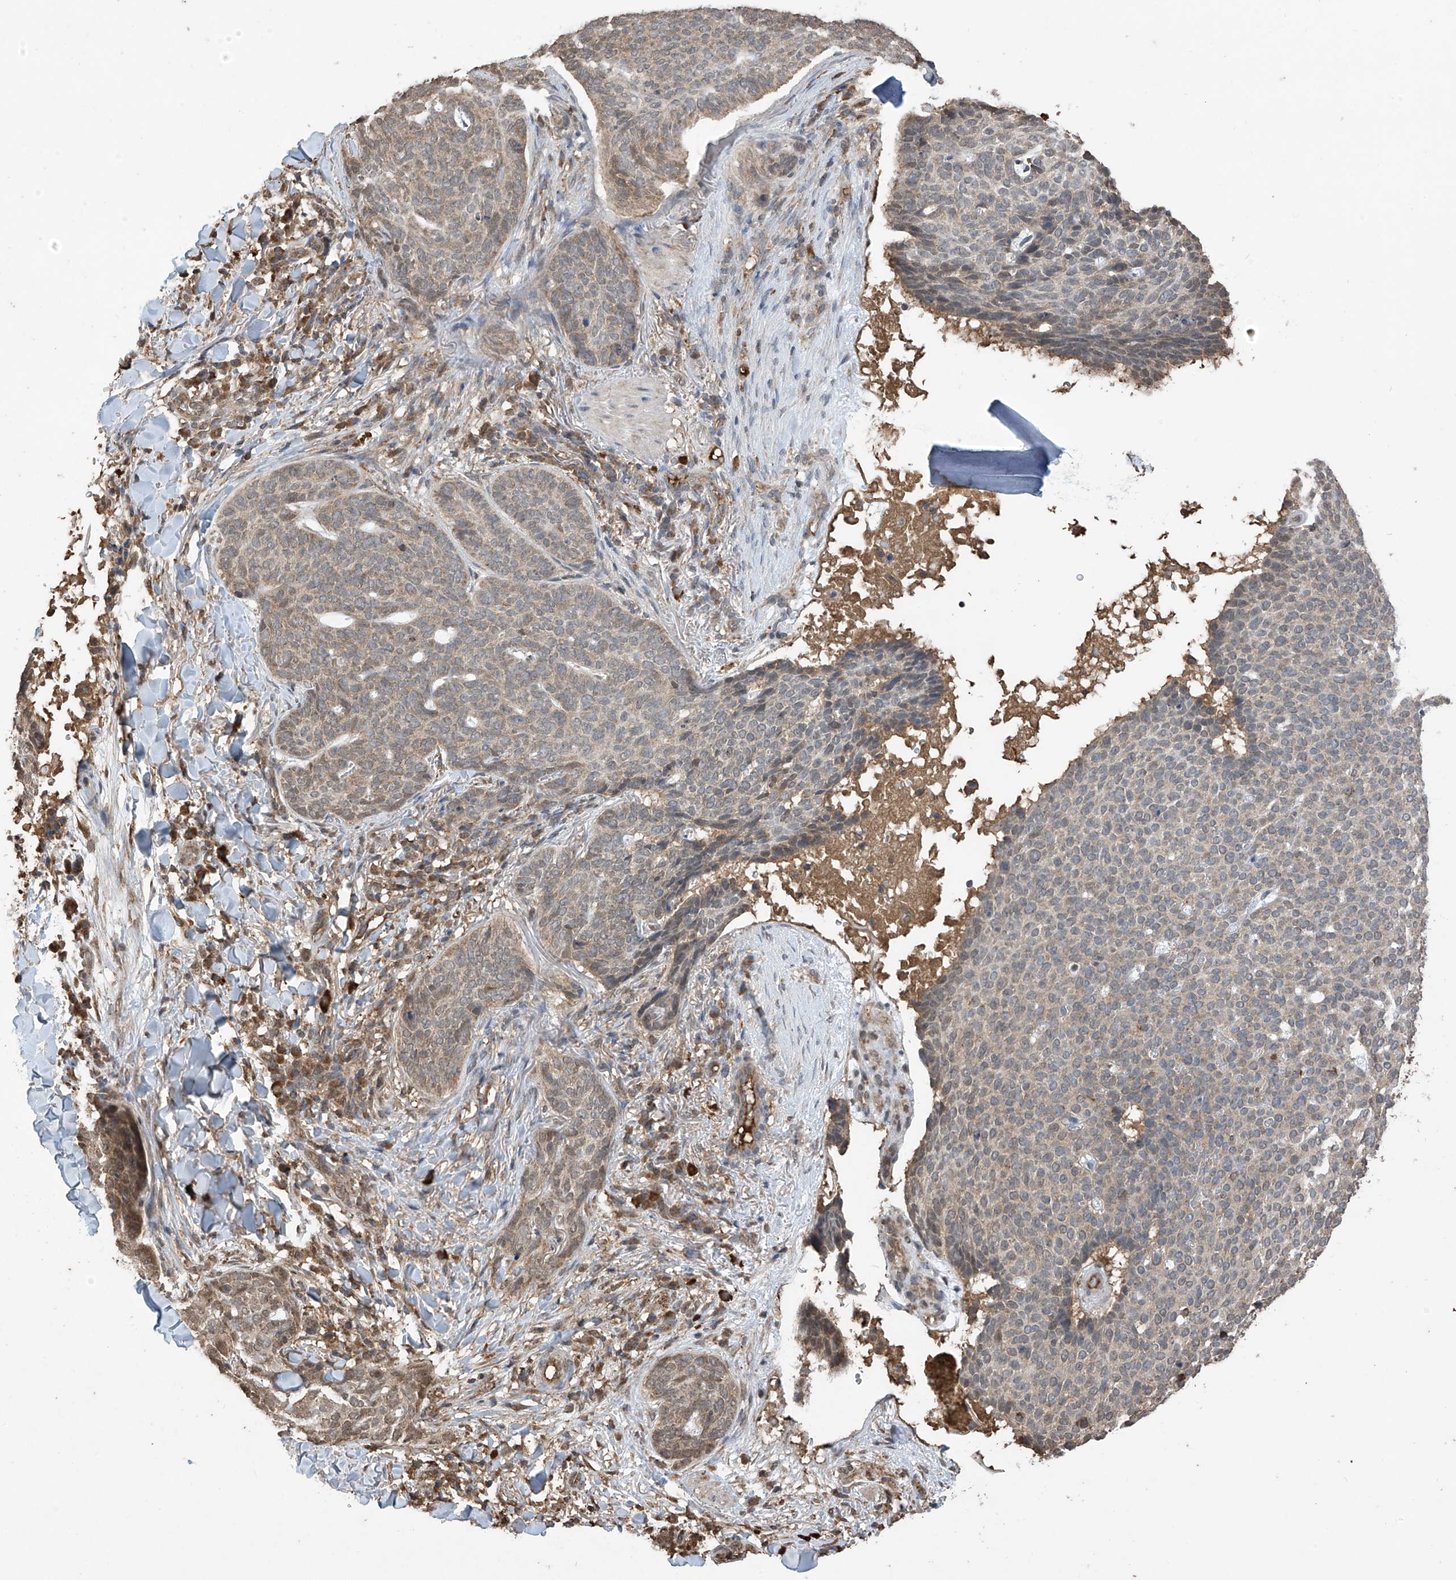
{"staining": {"intensity": "weak", "quantity": "<25%", "location": "cytoplasmic/membranous"}, "tissue": "skin cancer", "cell_type": "Tumor cells", "image_type": "cancer", "snomed": [{"axis": "morphology", "description": "Normal tissue, NOS"}, {"axis": "morphology", "description": "Basal cell carcinoma"}, {"axis": "topography", "description": "Skin"}], "caption": "Immunohistochemistry (IHC) of basal cell carcinoma (skin) reveals no positivity in tumor cells.", "gene": "PNPT1", "patient": {"sex": "male", "age": 50}}